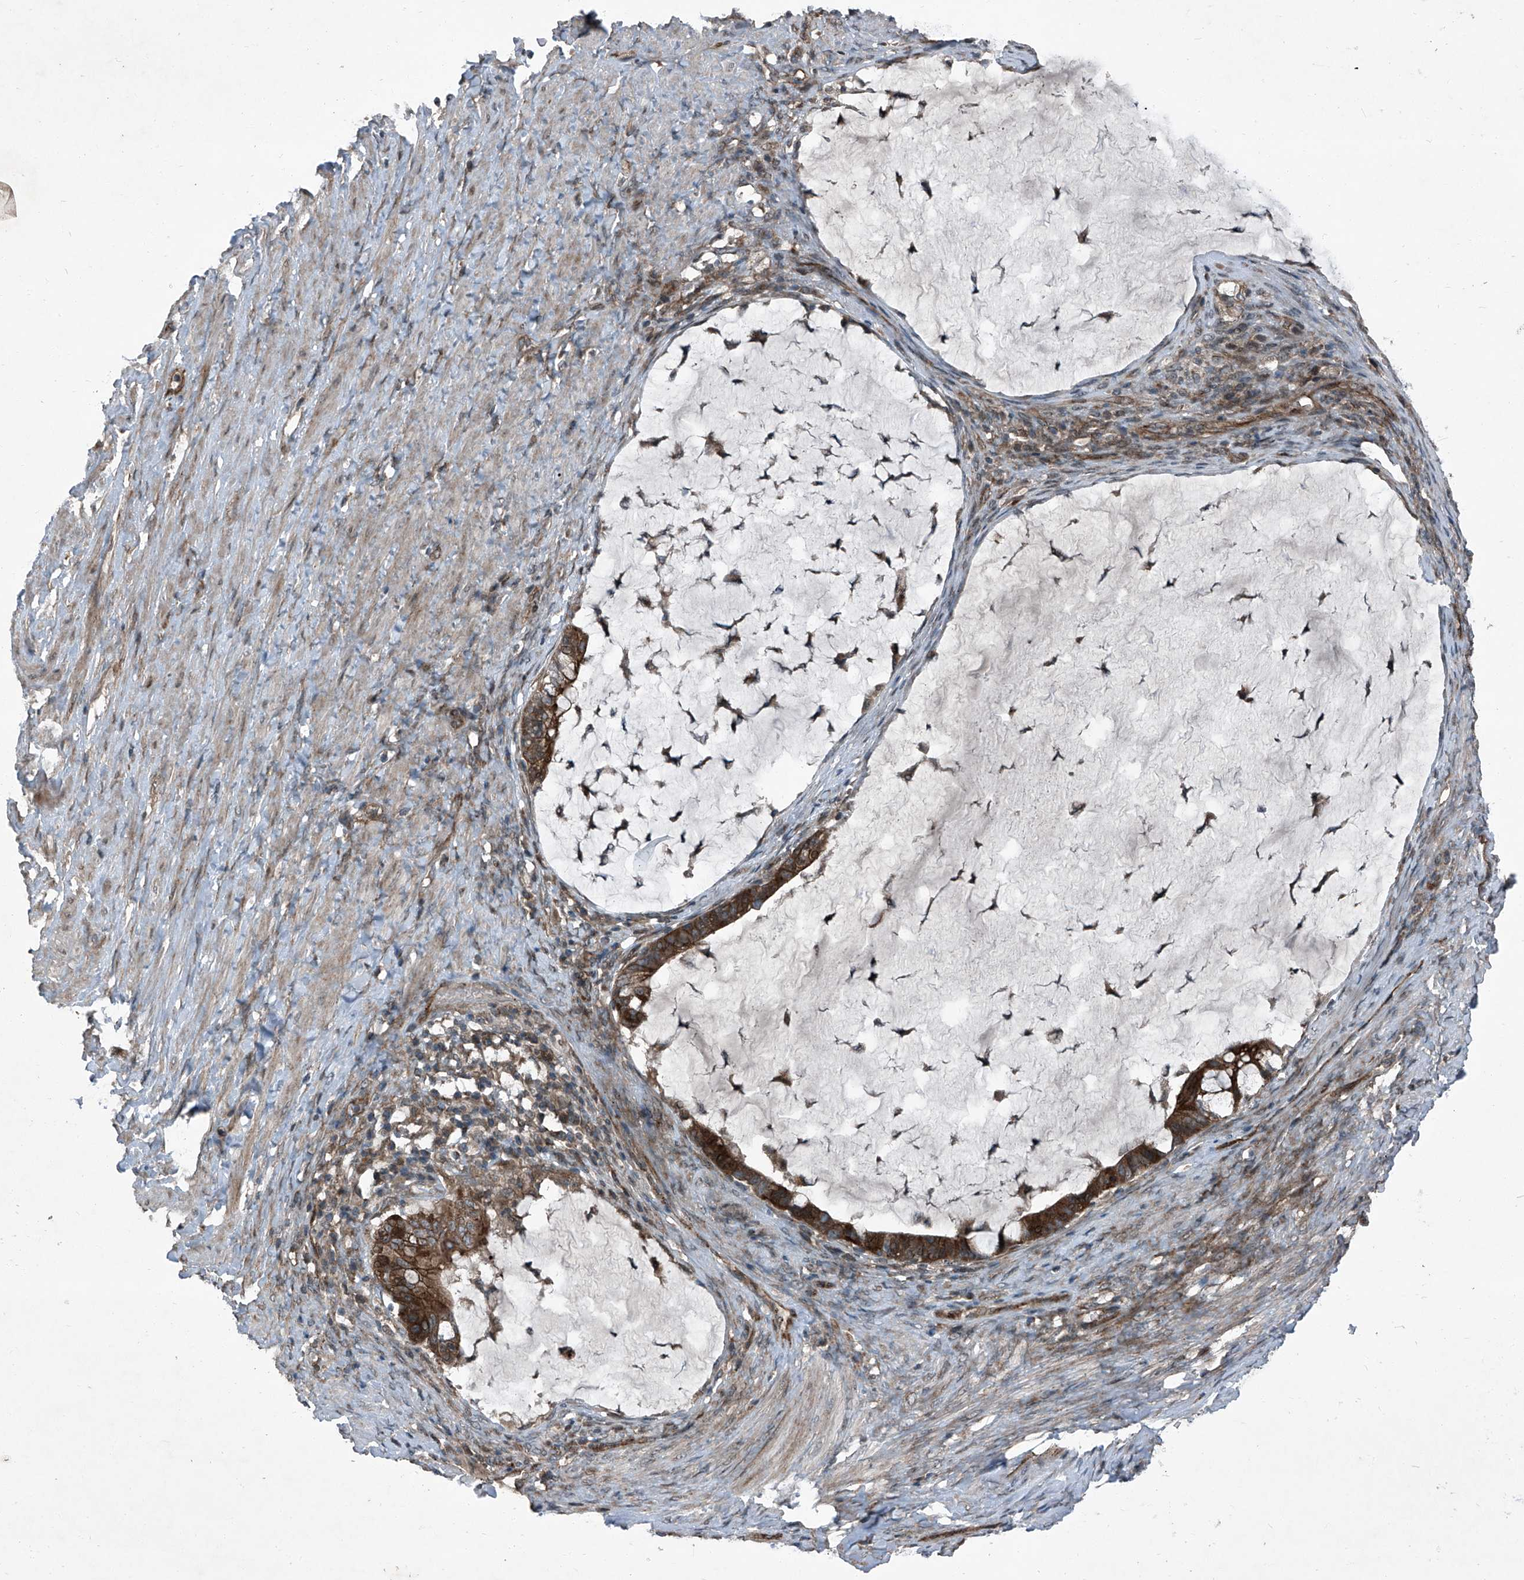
{"staining": {"intensity": "strong", "quantity": ">75%", "location": "cytoplasmic/membranous"}, "tissue": "ovarian cancer", "cell_type": "Tumor cells", "image_type": "cancer", "snomed": [{"axis": "morphology", "description": "Cystadenocarcinoma, mucinous, NOS"}, {"axis": "topography", "description": "Ovary"}], "caption": "Immunohistochemistry (IHC) photomicrograph of mucinous cystadenocarcinoma (ovarian) stained for a protein (brown), which displays high levels of strong cytoplasmic/membranous positivity in about >75% of tumor cells.", "gene": "SENP2", "patient": {"sex": "female", "age": 61}}